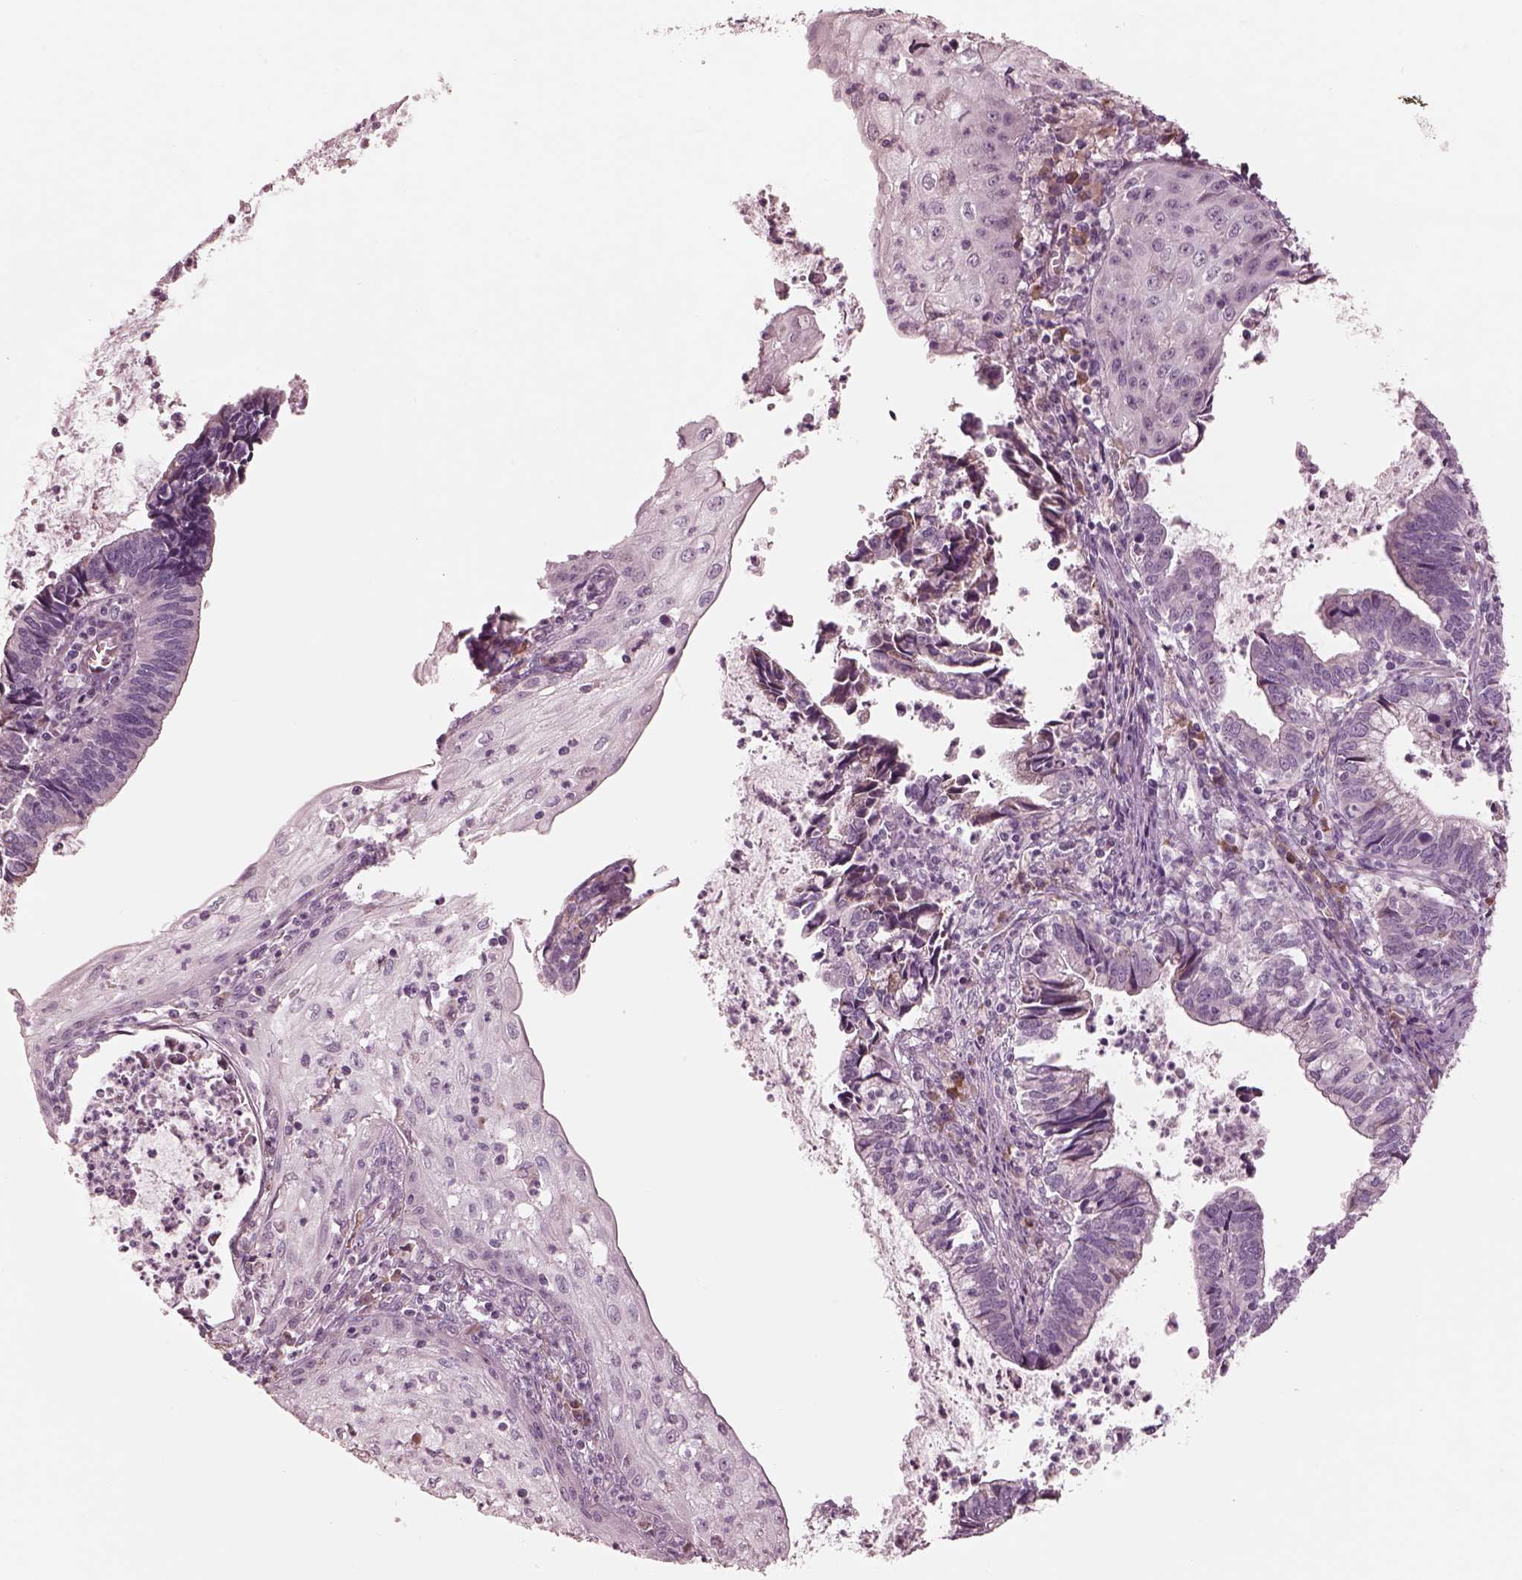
{"staining": {"intensity": "negative", "quantity": "none", "location": "none"}, "tissue": "cervical cancer", "cell_type": "Tumor cells", "image_type": "cancer", "snomed": [{"axis": "morphology", "description": "Adenocarcinoma, NOS"}, {"axis": "topography", "description": "Cervix"}], "caption": "A high-resolution histopathology image shows immunohistochemistry staining of cervical cancer, which exhibits no significant positivity in tumor cells.", "gene": "CADM2", "patient": {"sex": "female", "age": 42}}